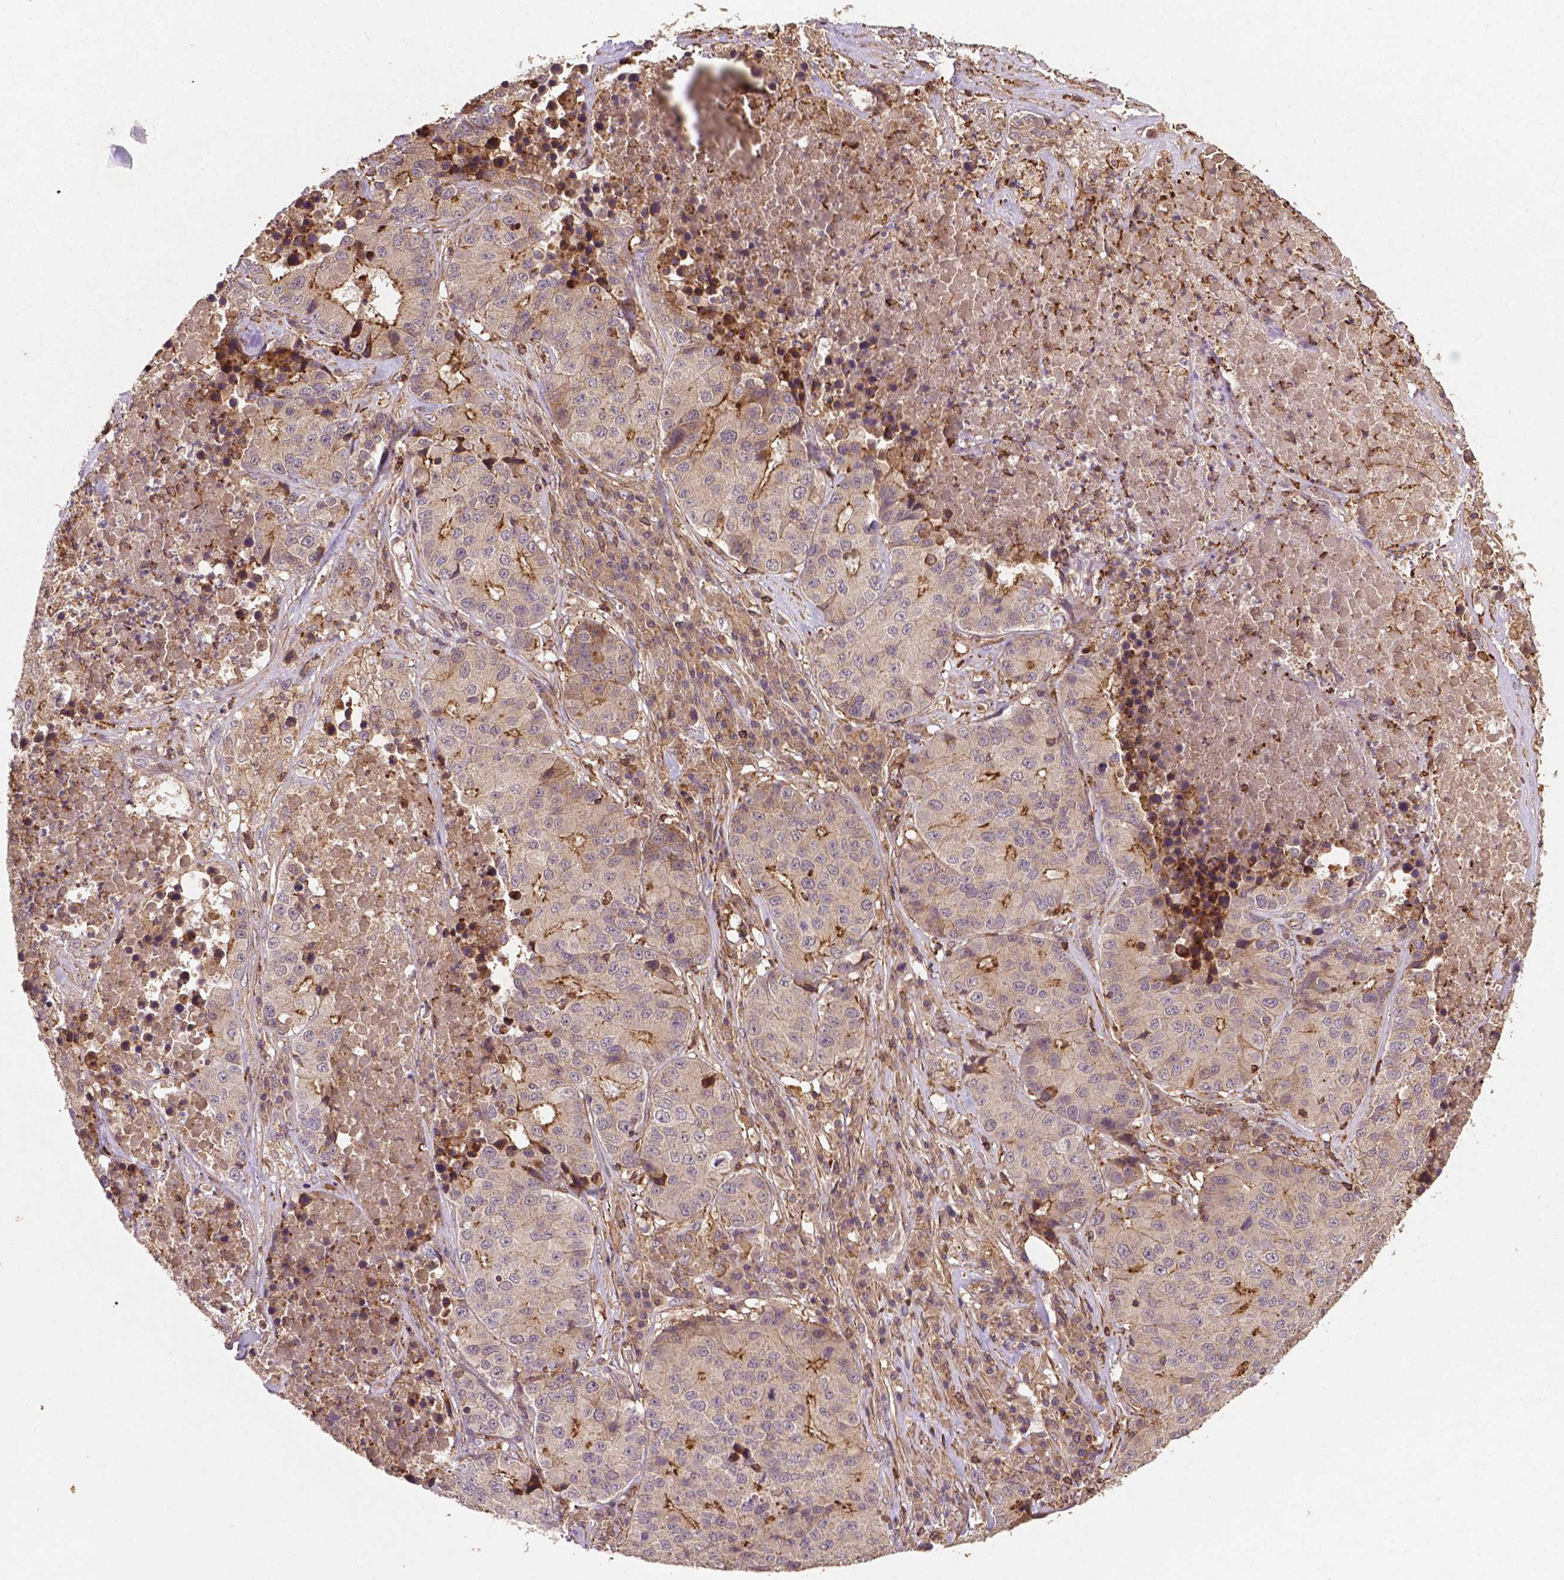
{"staining": {"intensity": "moderate", "quantity": "<25%", "location": "cytoplasmic/membranous"}, "tissue": "stomach cancer", "cell_type": "Tumor cells", "image_type": "cancer", "snomed": [{"axis": "morphology", "description": "Adenocarcinoma, NOS"}, {"axis": "topography", "description": "Stomach"}], "caption": "Immunohistochemical staining of stomach adenocarcinoma demonstrates low levels of moderate cytoplasmic/membranous staining in approximately <25% of tumor cells.", "gene": "ZMYND19", "patient": {"sex": "male", "age": 71}}